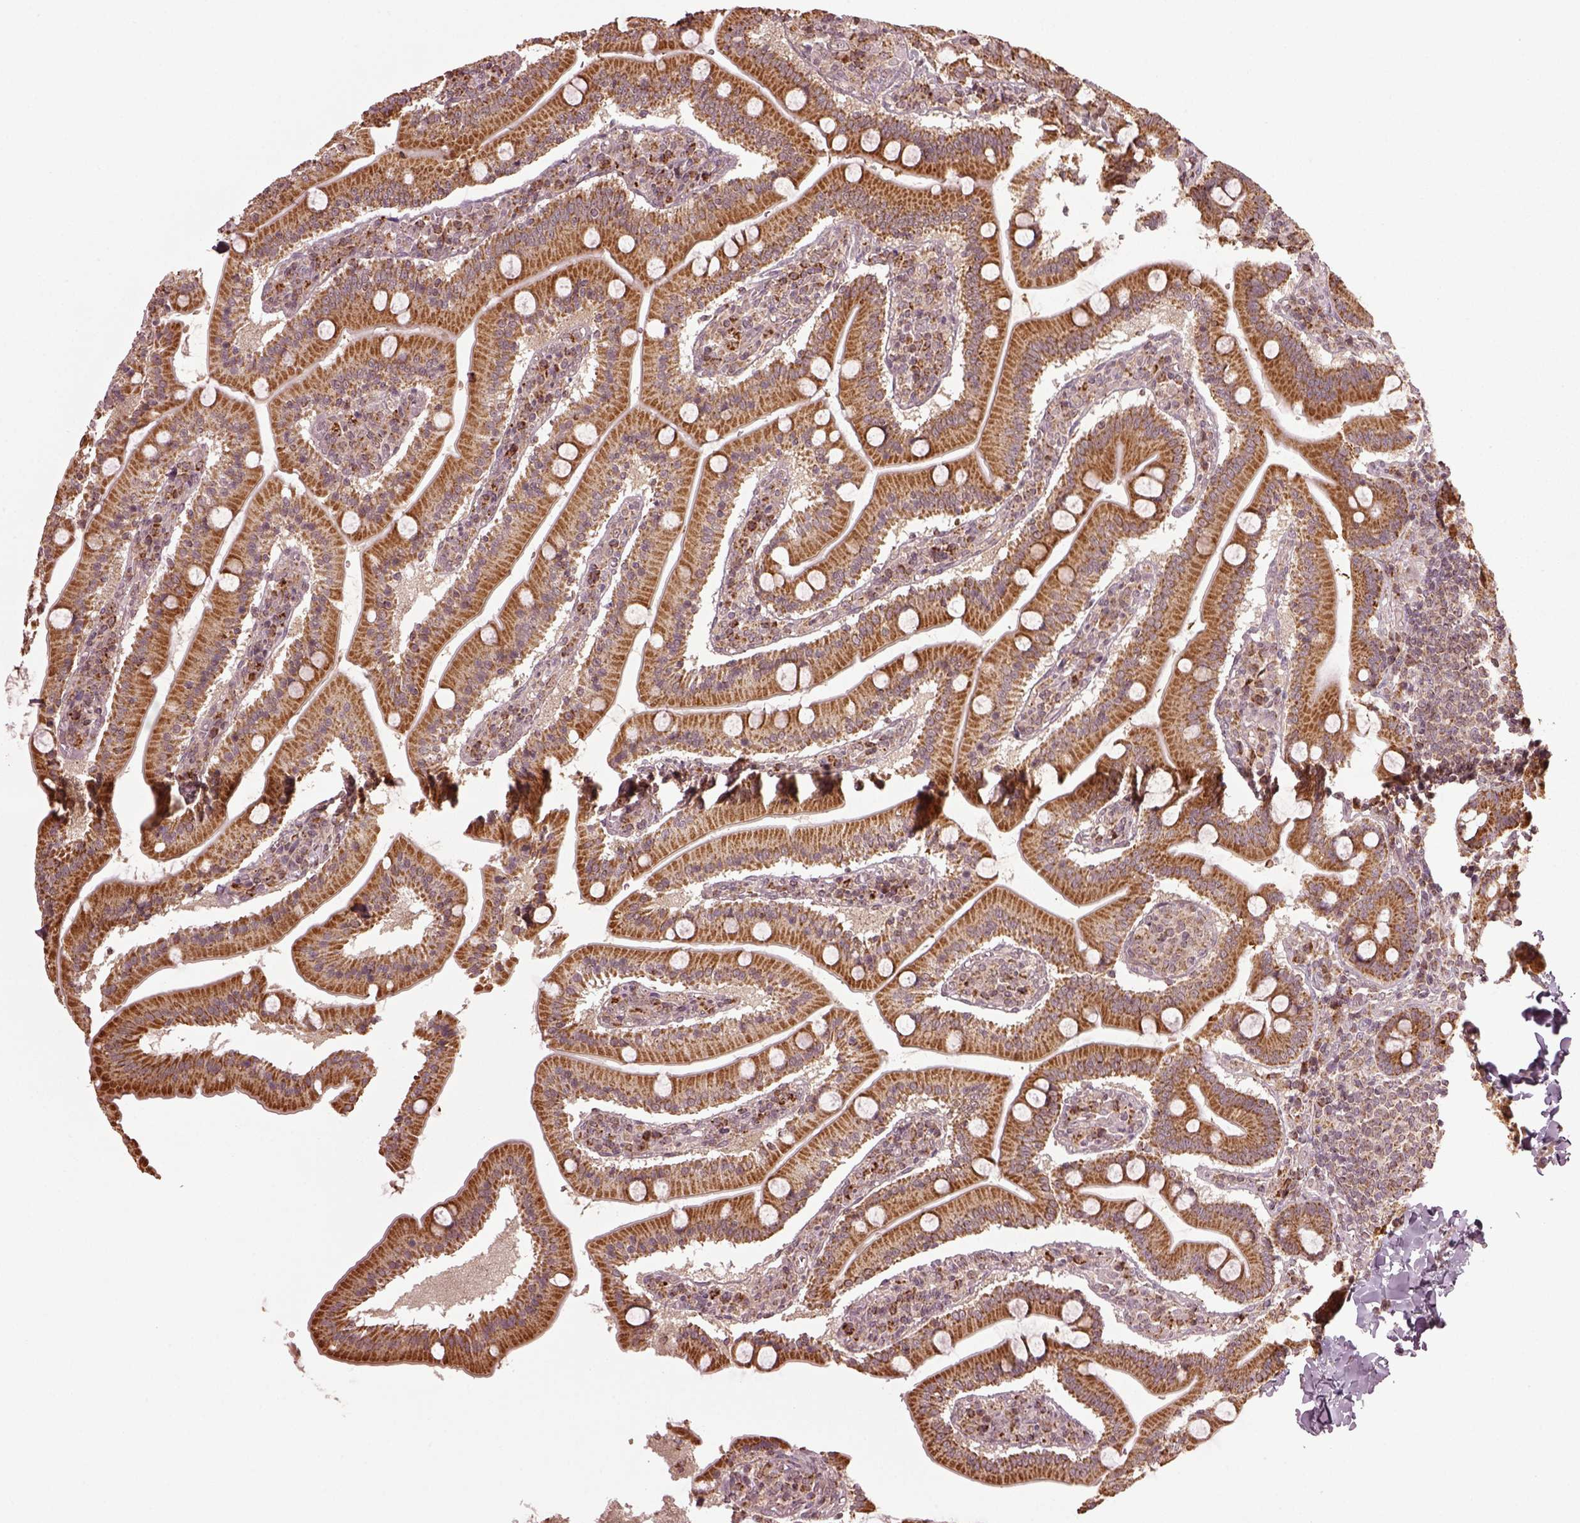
{"staining": {"intensity": "strong", "quantity": ">75%", "location": "cytoplasmic/membranous"}, "tissue": "small intestine", "cell_type": "Glandular cells", "image_type": "normal", "snomed": [{"axis": "morphology", "description": "Normal tissue, NOS"}, {"axis": "topography", "description": "Small intestine"}], "caption": "A brown stain labels strong cytoplasmic/membranous positivity of a protein in glandular cells of normal human small intestine.", "gene": "SEL1L3", "patient": {"sex": "male", "age": 37}}